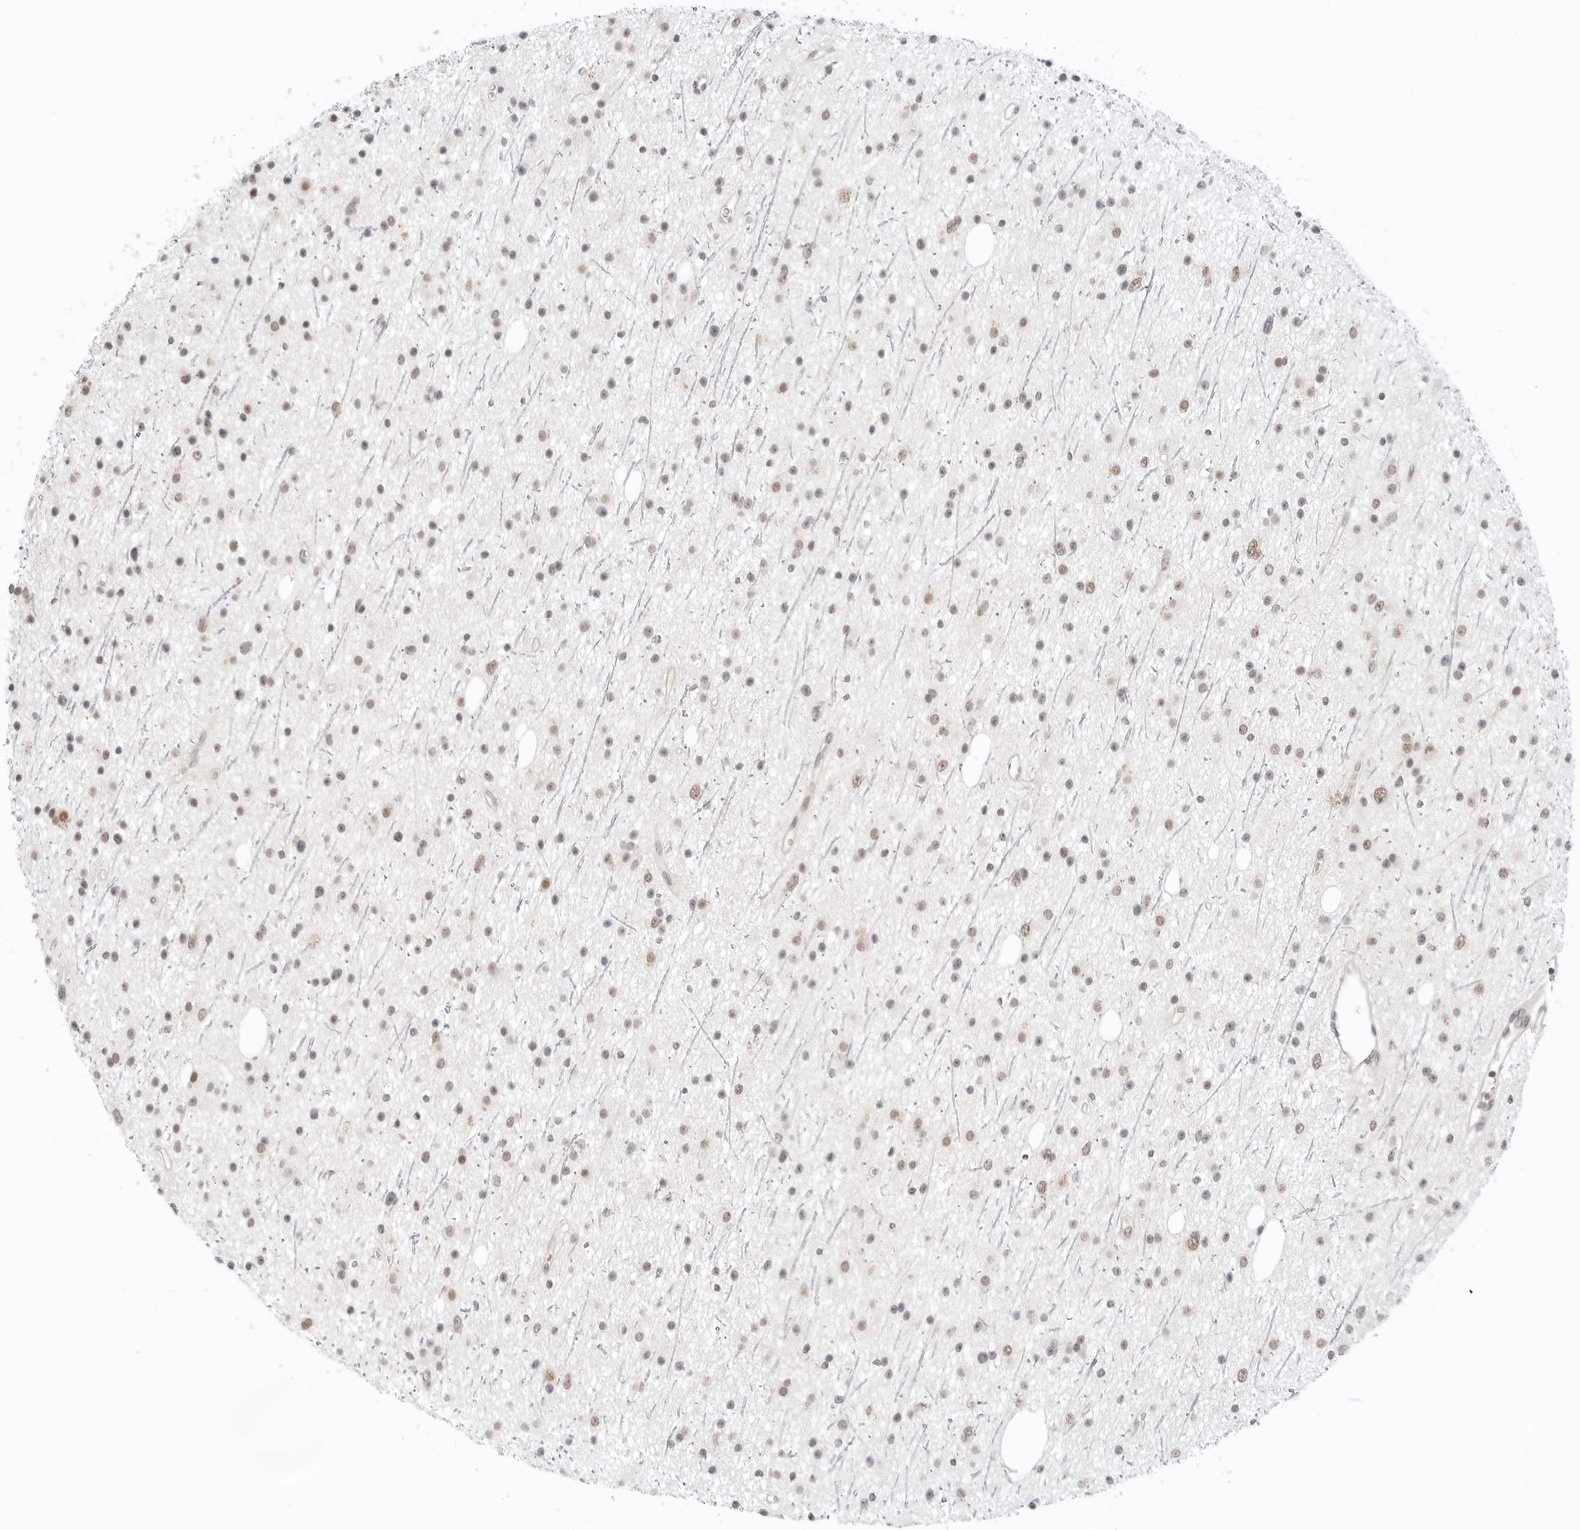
{"staining": {"intensity": "weak", "quantity": "25%-75%", "location": "nuclear"}, "tissue": "glioma", "cell_type": "Tumor cells", "image_type": "cancer", "snomed": [{"axis": "morphology", "description": "Glioma, malignant, Low grade"}, {"axis": "topography", "description": "Cerebral cortex"}], "caption": "A micrograph of human malignant glioma (low-grade) stained for a protein demonstrates weak nuclear brown staining in tumor cells.", "gene": "TSEN2", "patient": {"sex": "female", "age": 39}}